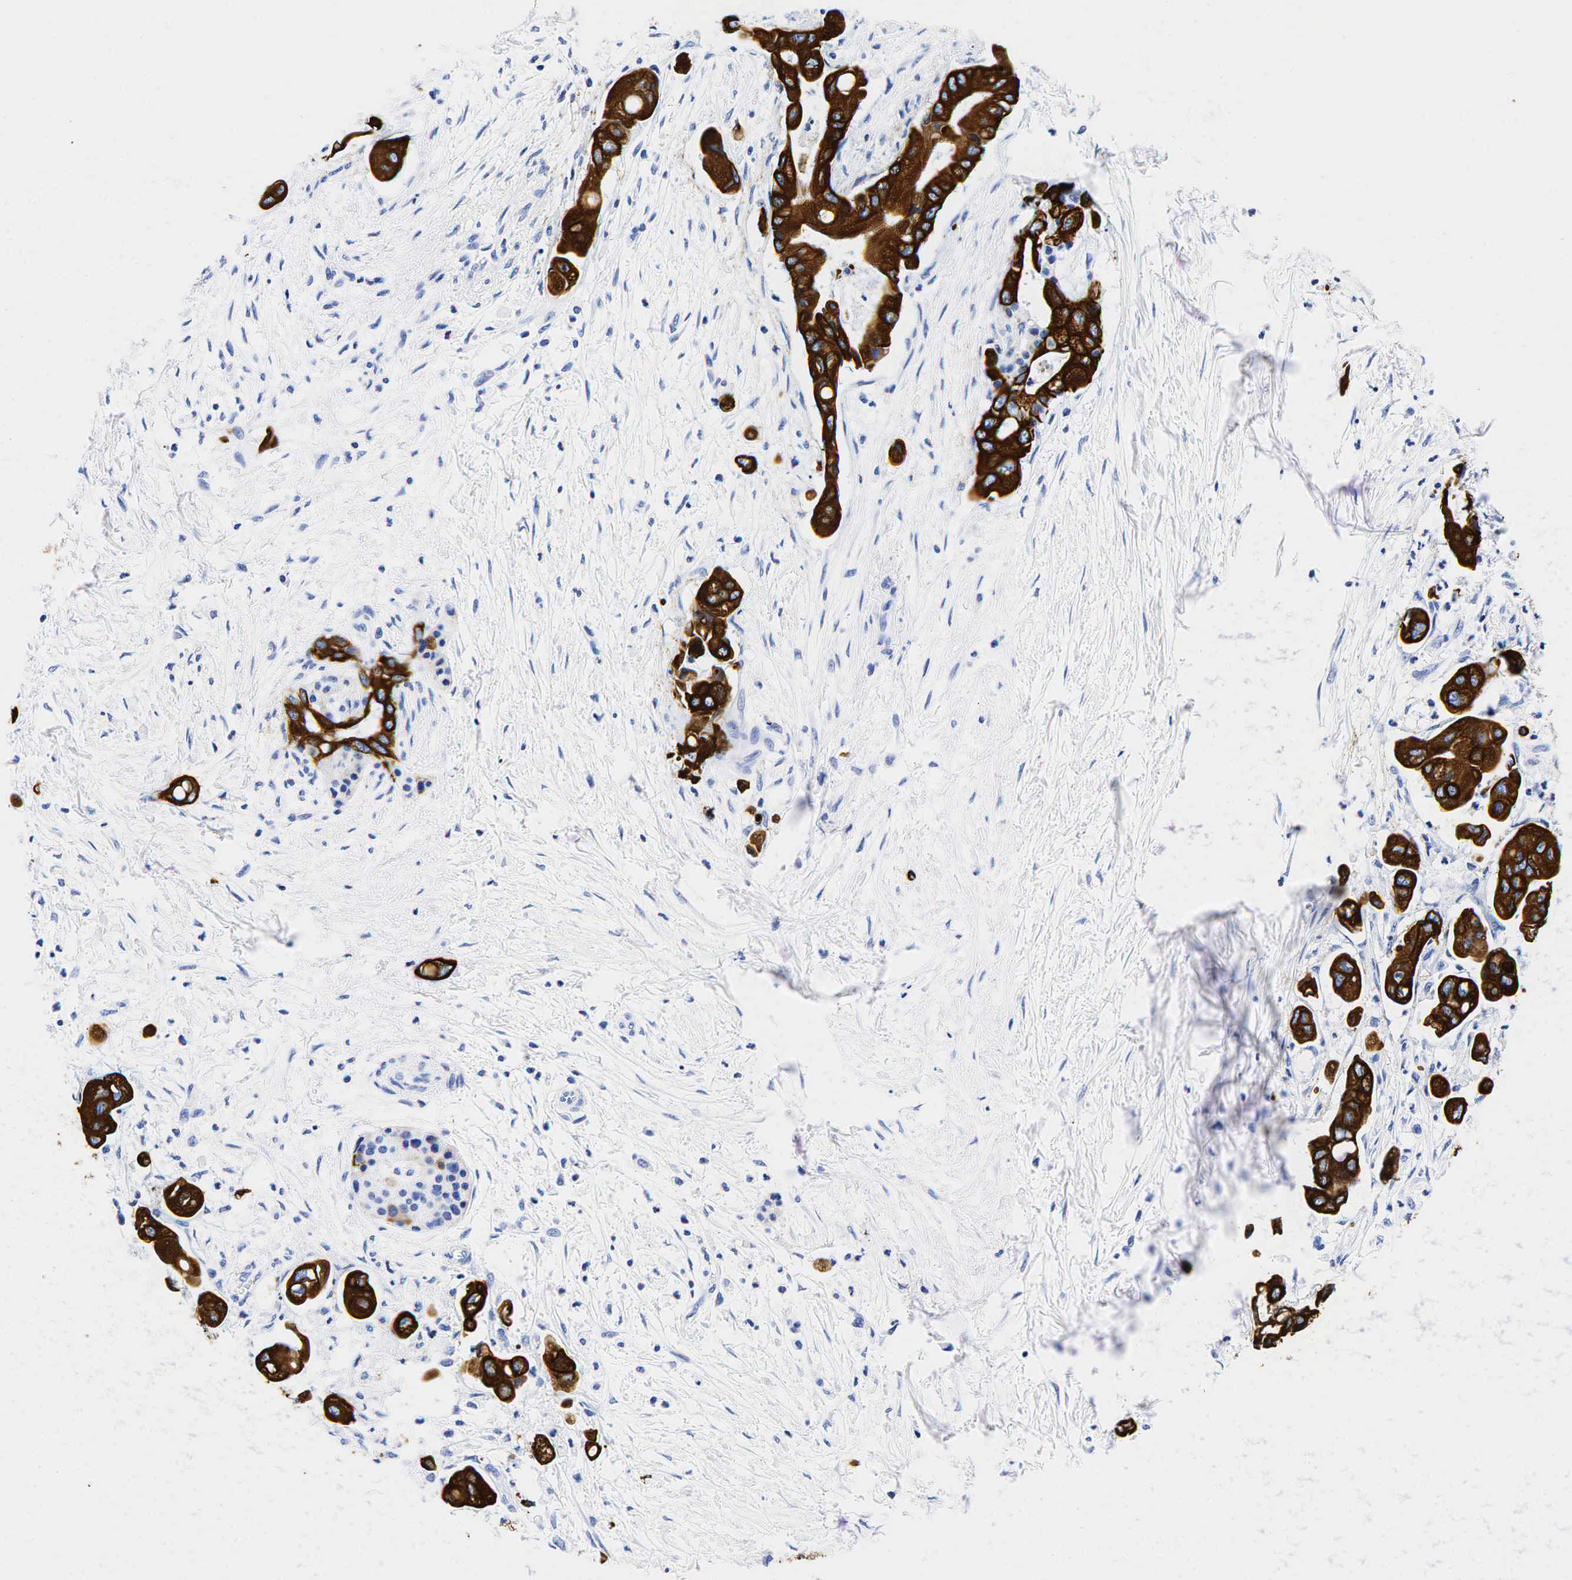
{"staining": {"intensity": "strong", "quantity": ">75%", "location": "cytoplasmic/membranous"}, "tissue": "pancreatic cancer", "cell_type": "Tumor cells", "image_type": "cancer", "snomed": [{"axis": "morphology", "description": "Adenocarcinoma, NOS"}, {"axis": "topography", "description": "Pancreas"}], "caption": "Protein staining of adenocarcinoma (pancreatic) tissue demonstrates strong cytoplasmic/membranous staining in approximately >75% of tumor cells.", "gene": "KRT19", "patient": {"sex": "male", "age": 58}}